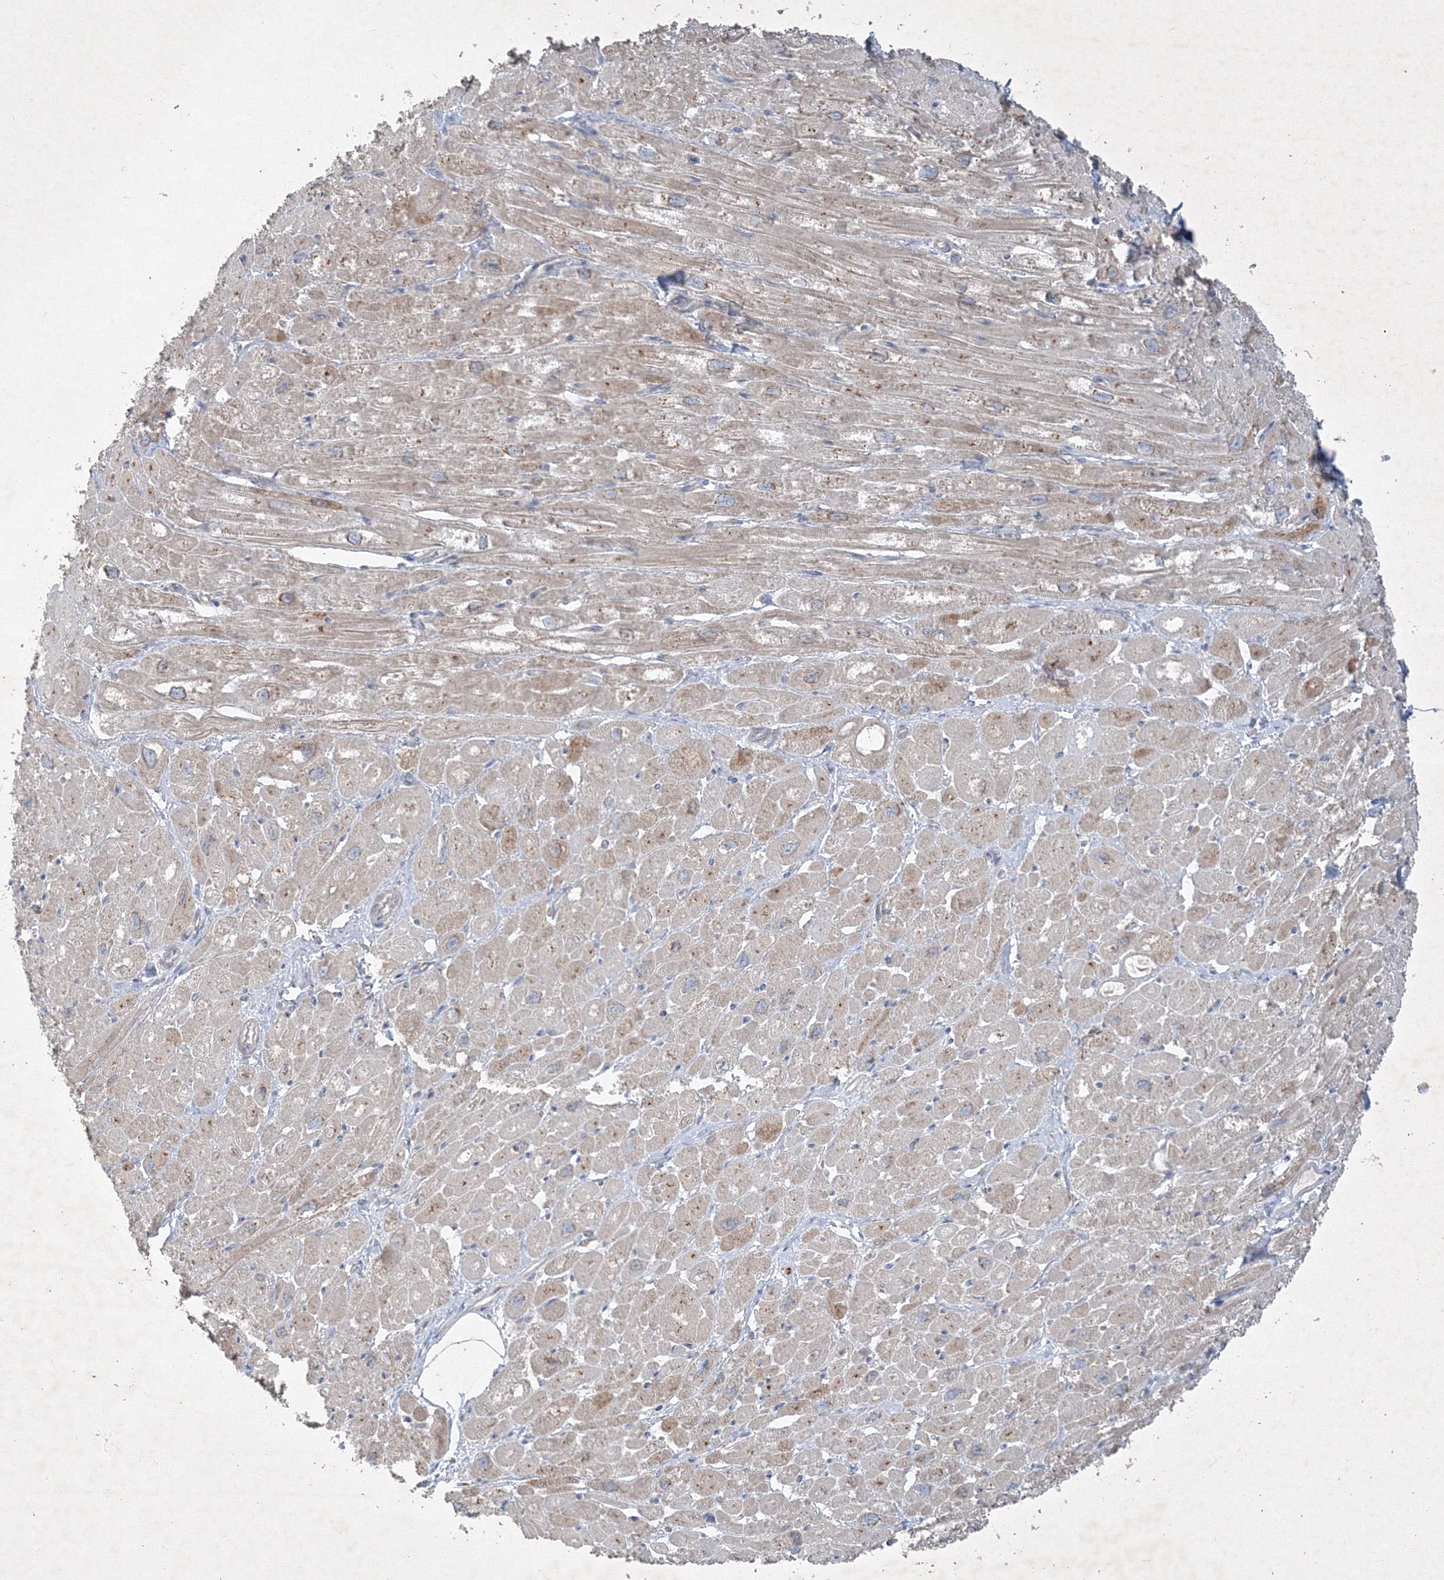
{"staining": {"intensity": "weak", "quantity": "<25%", "location": "cytoplasmic/membranous"}, "tissue": "heart muscle", "cell_type": "Cardiomyocytes", "image_type": "normal", "snomed": [{"axis": "morphology", "description": "Normal tissue, NOS"}, {"axis": "topography", "description": "Heart"}], "caption": "The micrograph displays no staining of cardiomyocytes in unremarkable heart muscle. (DAB immunohistochemistry visualized using brightfield microscopy, high magnification).", "gene": "IFNAR1", "patient": {"sex": "male", "age": 50}}